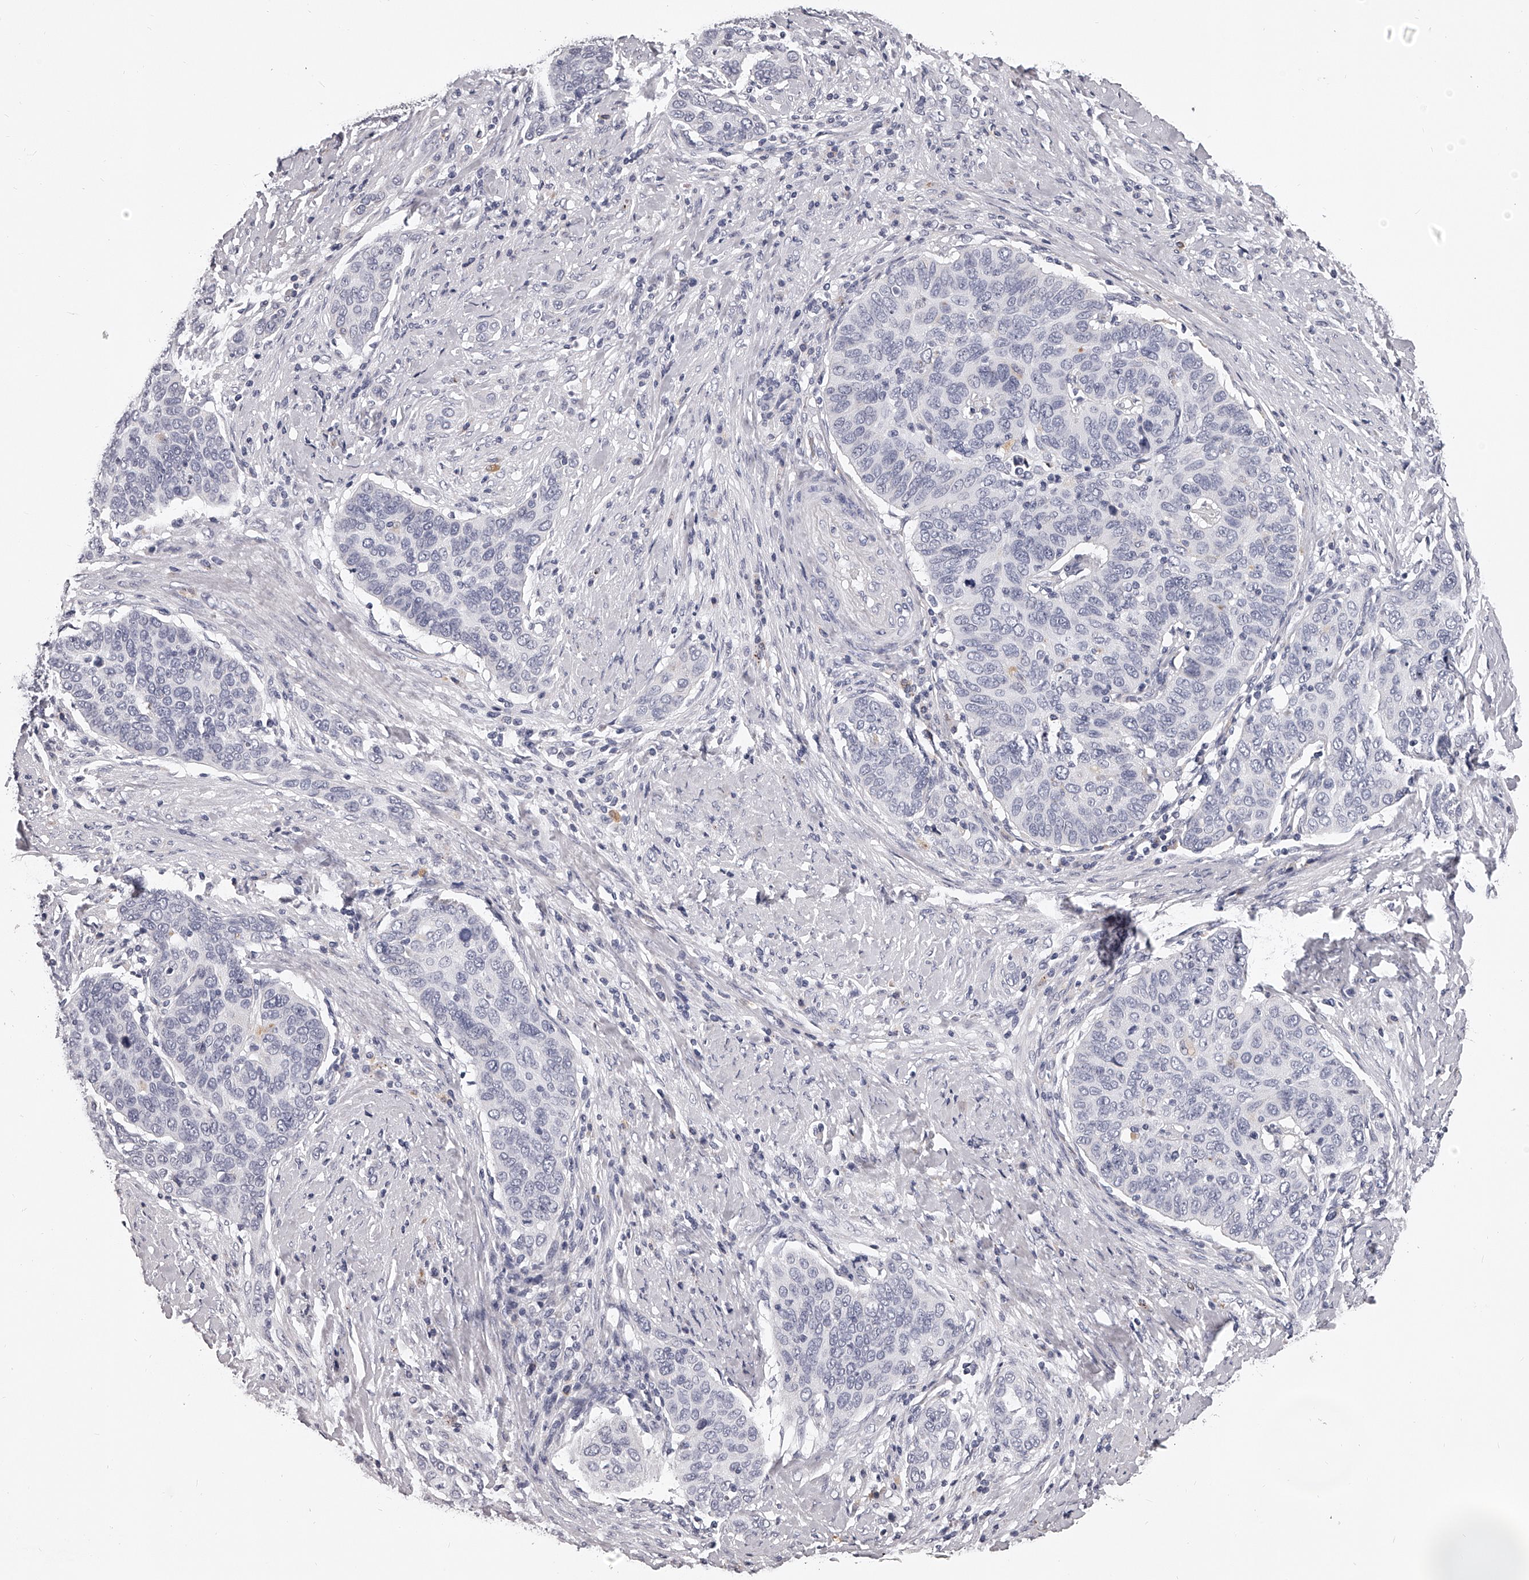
{"staining": {"intensity": "negative", "quantity": "none", "location": "none"}, "tissue": "cervical cancer", "cell_type": "Tumor cells", "image_type": "cancer", "snomed": [{"axis": "morphology", "description": "Squamous cell carcinoma, NOS"}, {"axis": "topography", "description": "Cervix"}], "caption": "This is a image of immunohistochemistry (IHC) staining of squamous cell carcinoma (cervical), which shows no staining in tumor cells. (Stains: DAB (3,3'-diaminobenzidine) IHC with hematoxylin counter stain, Microscopy: brightfield microscopy at high magnification).", "gene": "DMRT1", "patient": {"sex": "female", "age": 60}}